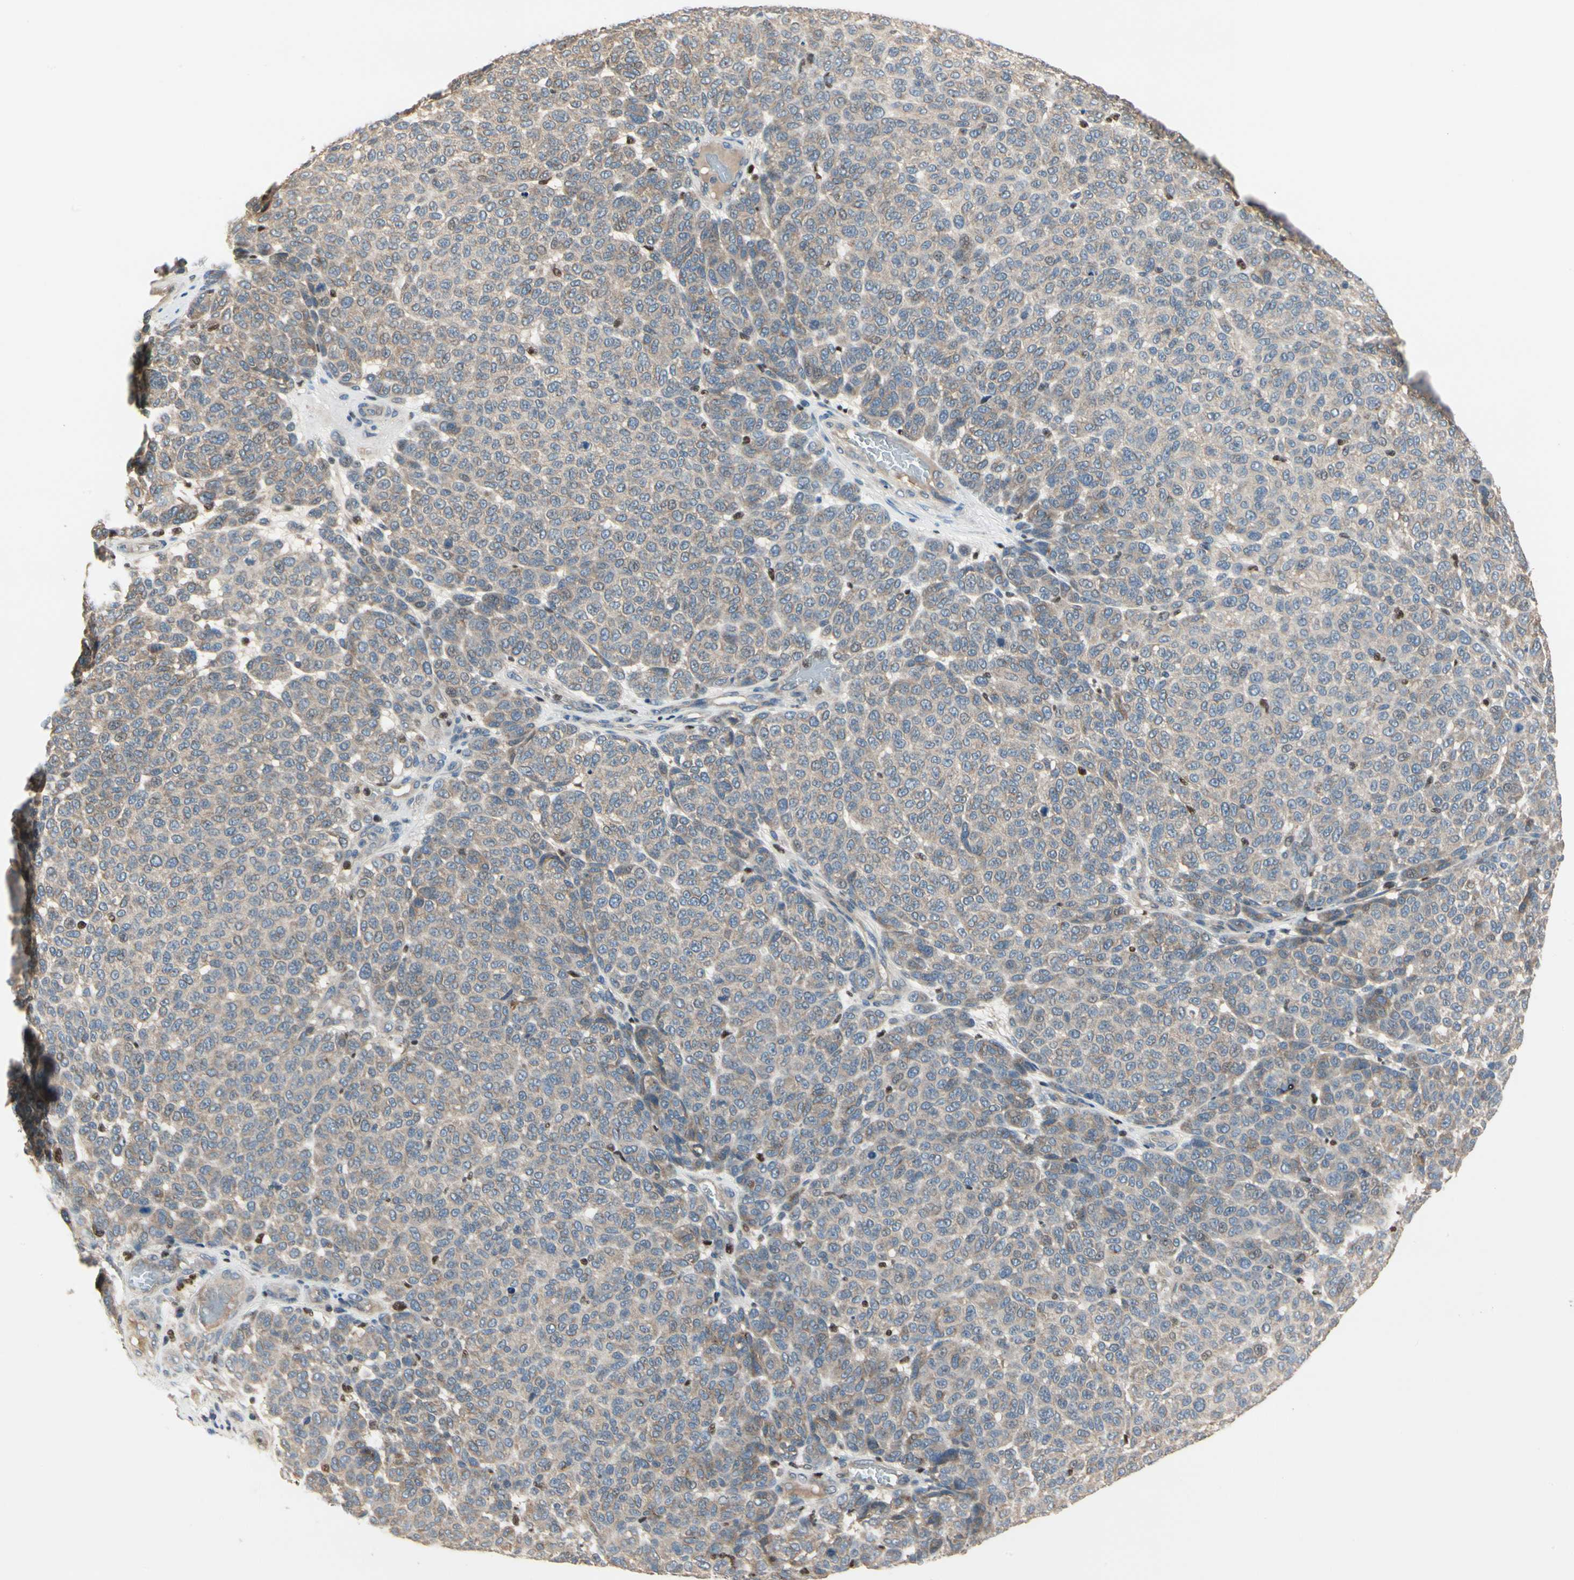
{"staining": {"intensity": "negative", "quantity": "none", "location": "none"}, "tissue": "melanoma", "cell_type": "Tumor cells", "image_type": "cancer", "snomed": [{"axis": "morphology", "description": "Malignant melanoma, NOS"}, {"axis": "topography", "description": "Skin"}], "caption": "The immunohistochemistry image has no significant staining in tumor cells of melanoma tissue.", "gene": "CGREF1", "patient": {"sex": "male", "age": 59}}